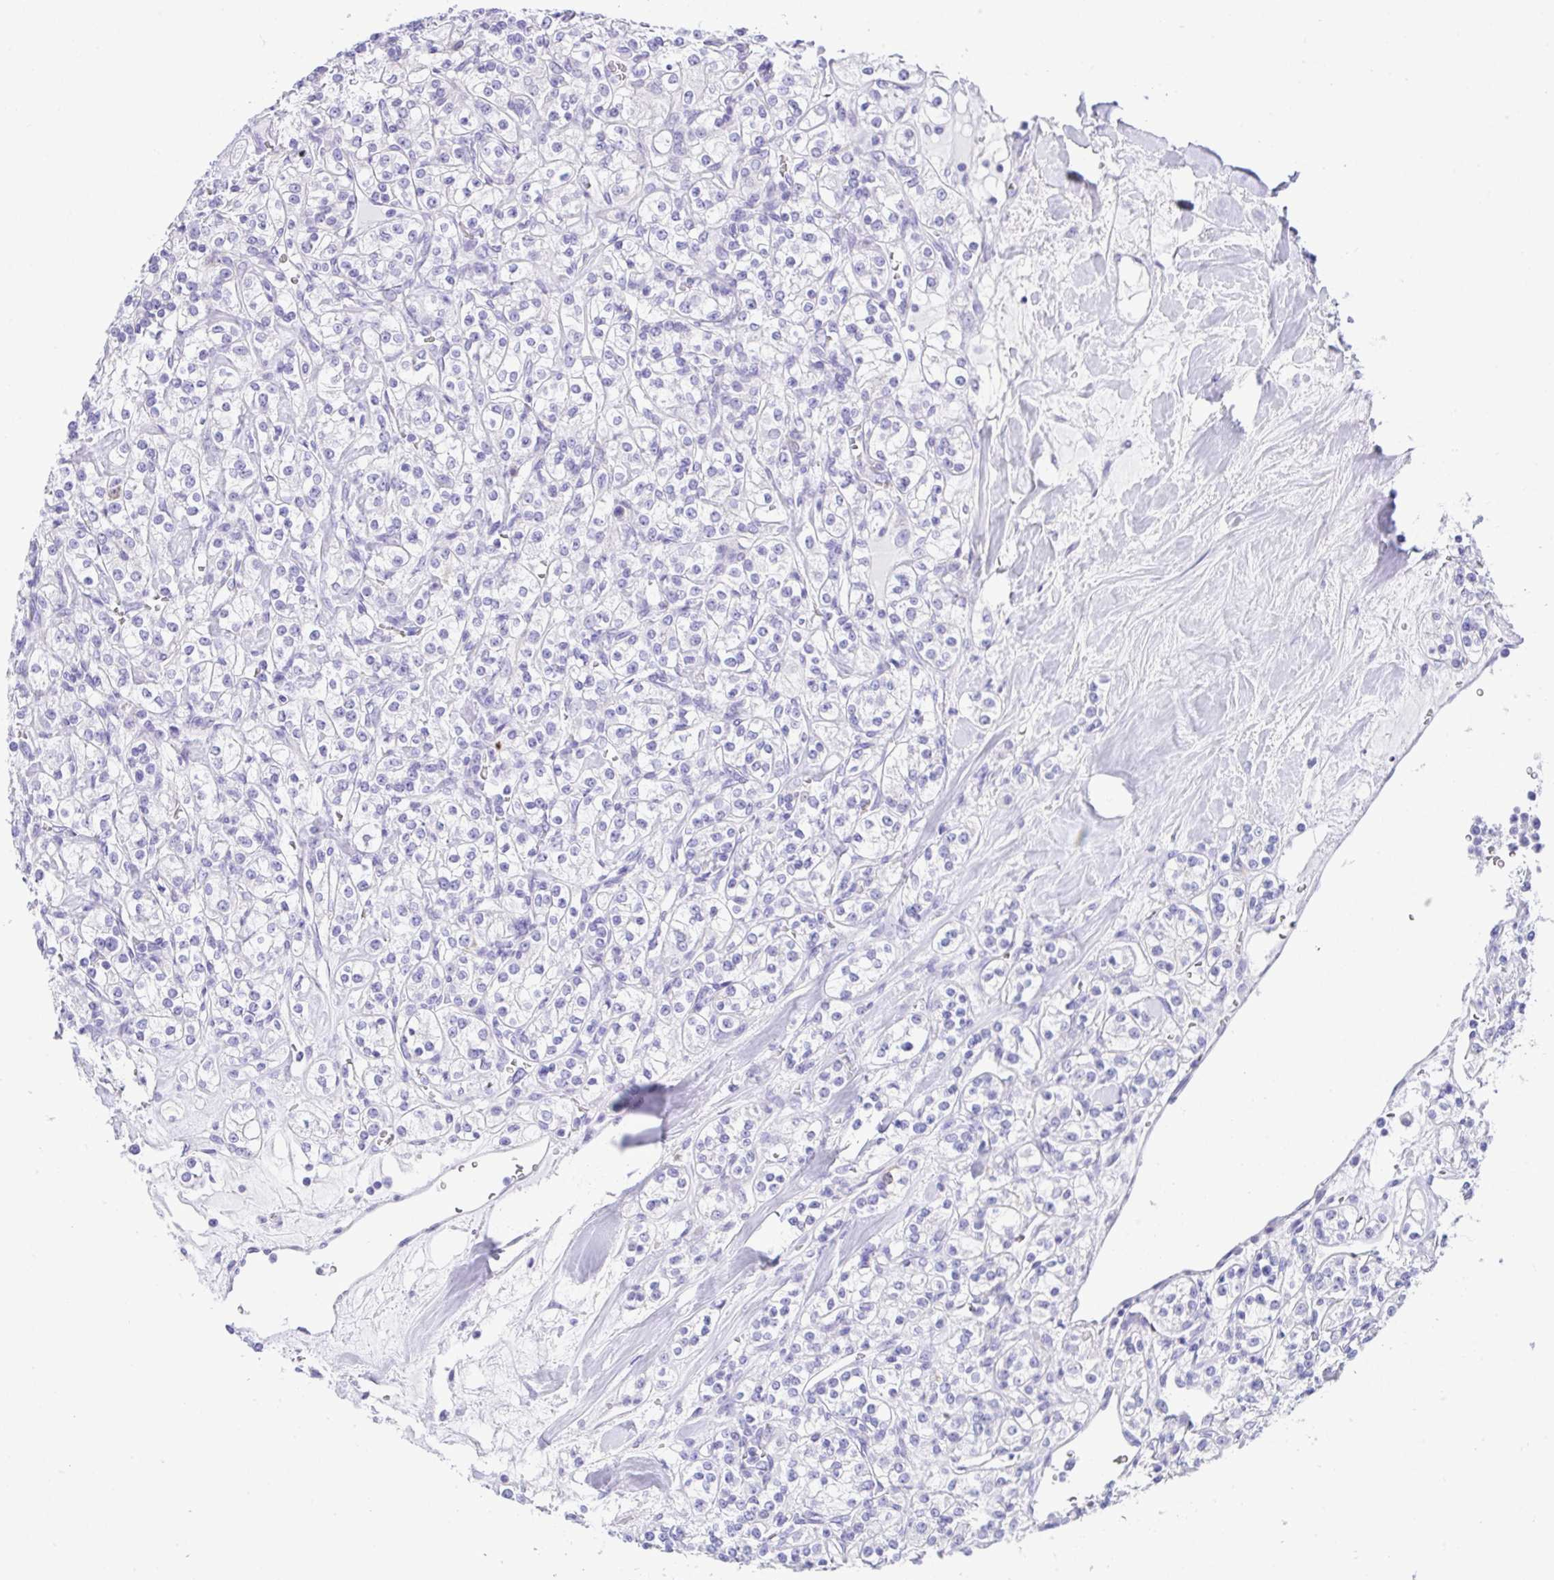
{"staining": {"intensity": "negative", "quantity": "none", "location": "none"}, "tissue": "renal cancer", "cell_type": "Tumor cells", "image_type": "cancer", "snomed": [{"axis": "morphology", "description": "Adenocarcinoma, NOS"}, {"axis": "topography", "description": "Kidney"}], "caption": "IHC micrograph of neoplastic tissue: adenocarcinoma (renal) stained with DAB exhibits no significant protein staining in tumor cells.", "gene": "RRM2", "patient": {"sex": "male", "age": 77}}